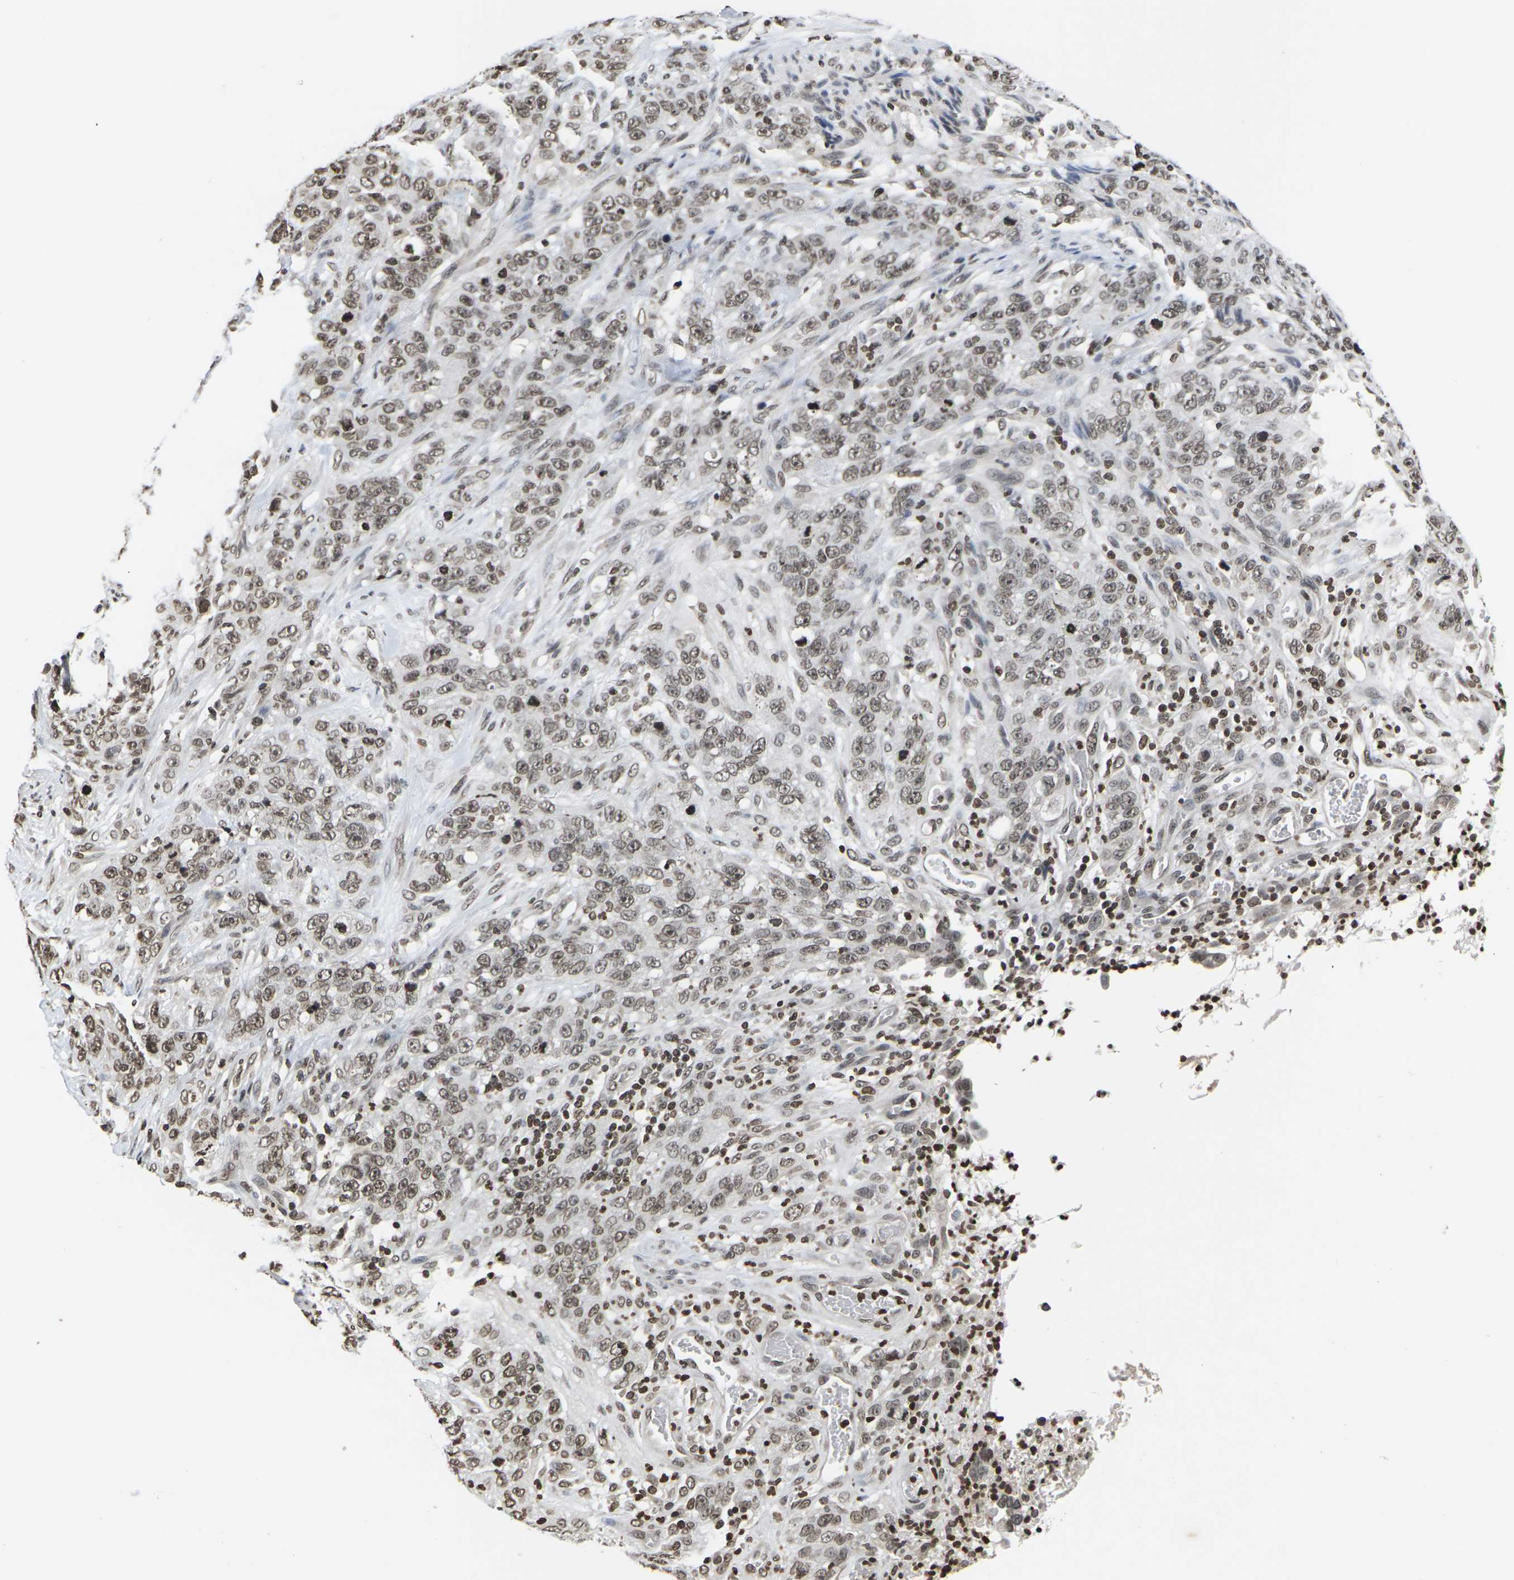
{"staining": {"intensity": "moderate", "quantity": ">75%", "location": "nuclear"}, "tissue": "stomach cancer", "cell_type": "Tumor cells", "image_type": "cancer", "snomed": [{"axis": "morphology", "description": "Adenocarcinoma, NOS"}, {"axis": "topography", "description": "Stomach"}], "caption": "Immunohistochemistry (IHC) micrograph of neoplastic tissue: stomach cancer stained using IHC reveals medium levels of moderate protein expression localized specifically in the nuclear of tumor cells, appearing as a nuclear brown color.", "gene": "ETV5", "patient": {"sex": "male", "age": 48}}